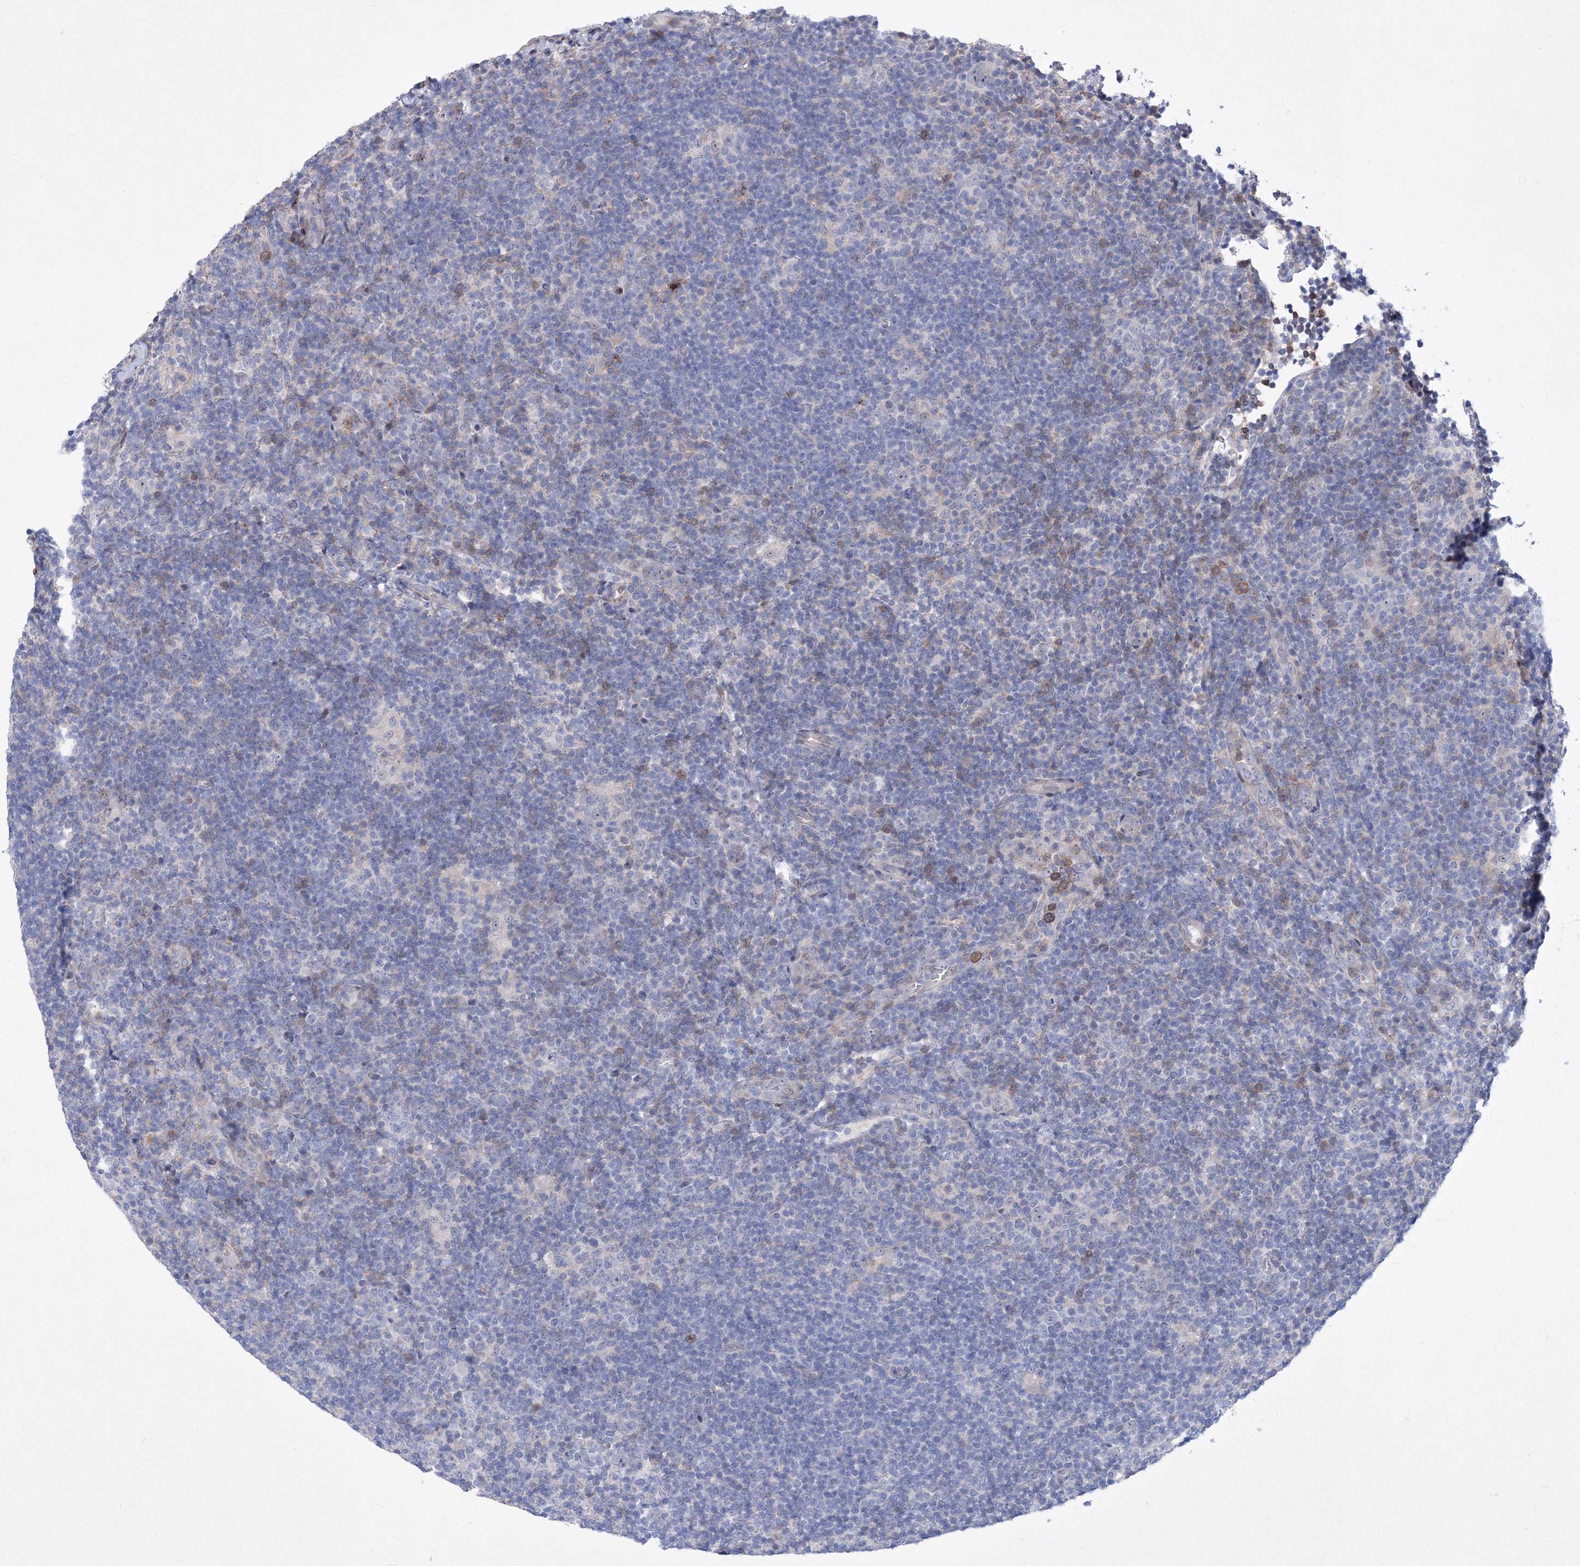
{"staining": {"intensity": "negative", "quantity": "none", "location": "none"}, "tissue": "lymphoma", "cell_type": "Tumor cells", "image_type": "cancer", "snomed": [{"axis": "morphology", "description": "Hodgkin's disease, NOS"}, {"axis": "topography", "description": "Lymph node"}], "caption": "Immunohistochemistry (IHC) histopathology image of neoplastic tissue: lymphoma stained with DAB (3,3'-diaminobenzidine) exhibits no significant protein expression in tumor cells.", "gene": "RNPEPL1", "patient": {"sex": "female", "age": 57}}